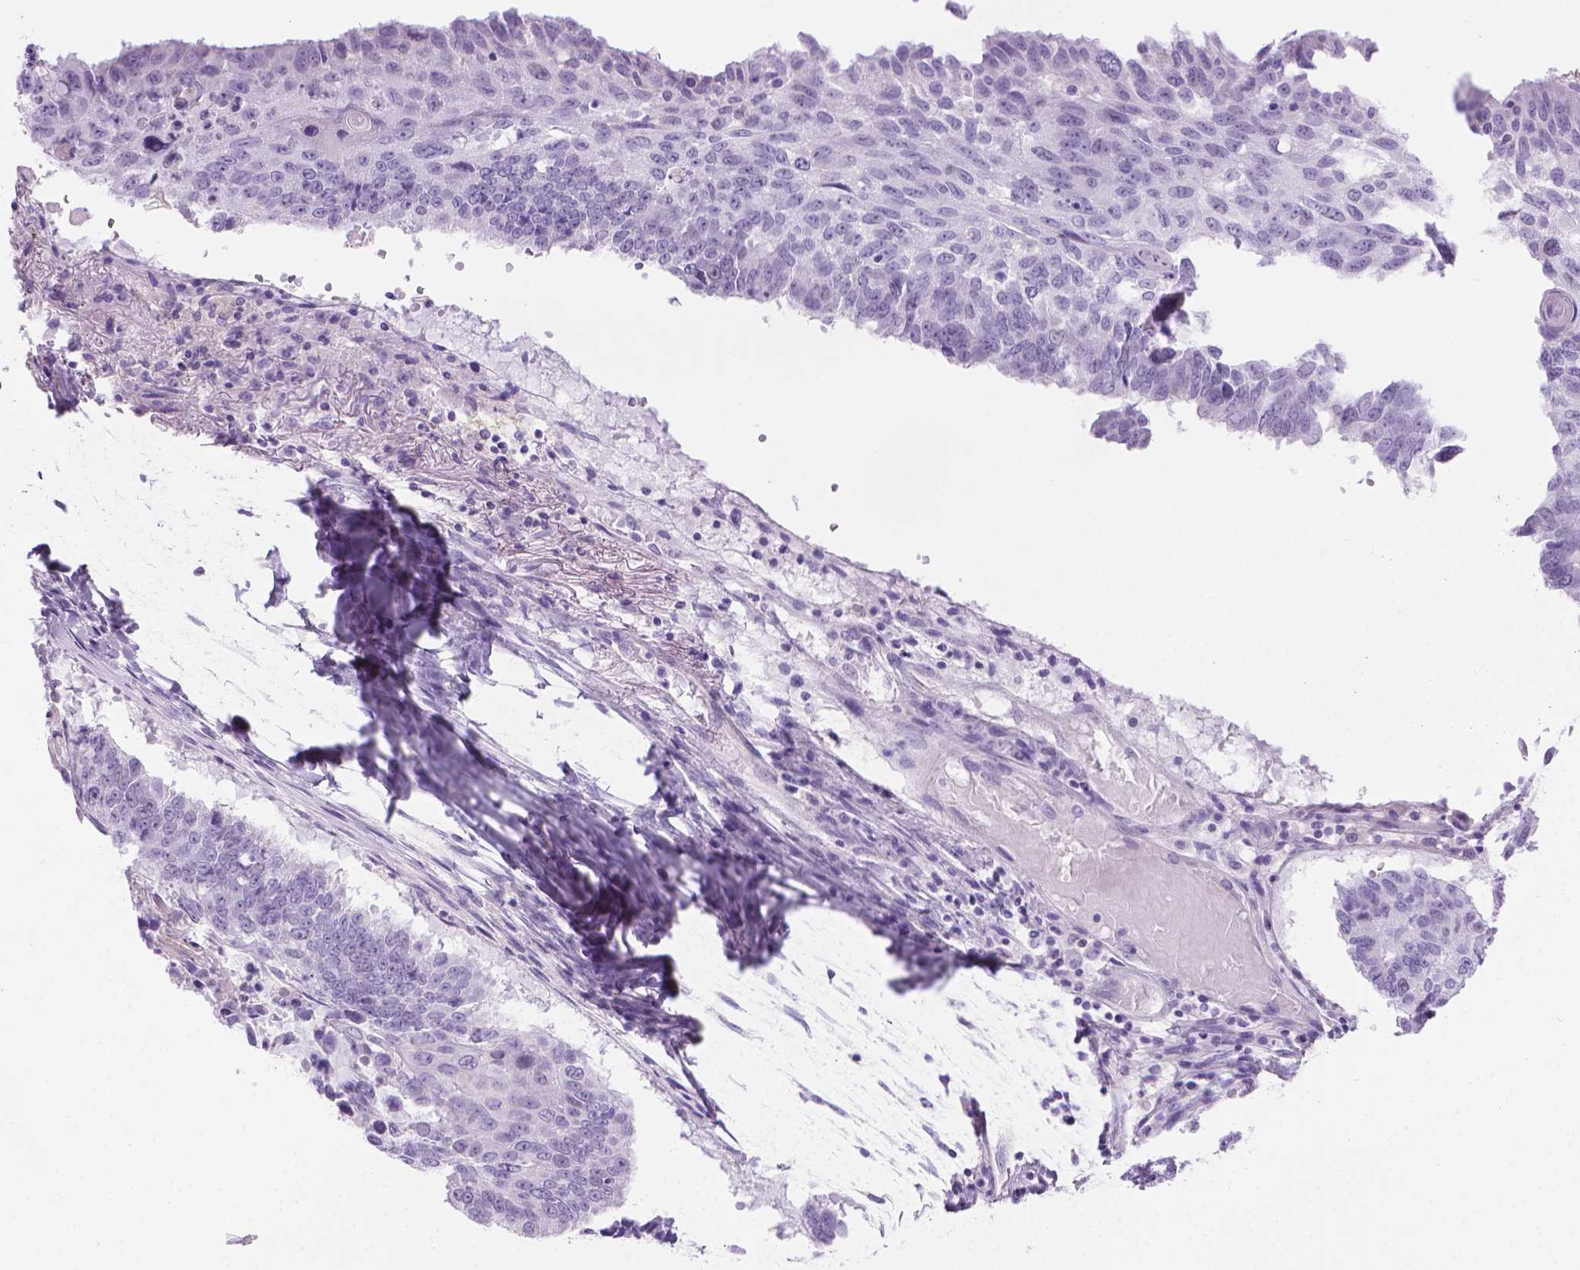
{"staining": {"intensity": "negative", "quantity": "none", "location": "none"}, "tissue": "lung cancer", "cell_type": "Tumor cells", "image_type": "cancer", "snomed": [{"axis": "morphology", "description": "Squamous cell carcinoma, NOS"}, {"axis": "topography", "description": "Lung"}], "caption": "A photomicrograph of lung cancer (squamous cell carcinoma) stained for a protein reveals no brown staining in tumor cells.", "gene": "SPAG6", "patient": {"sex": "male", "age": 73}}